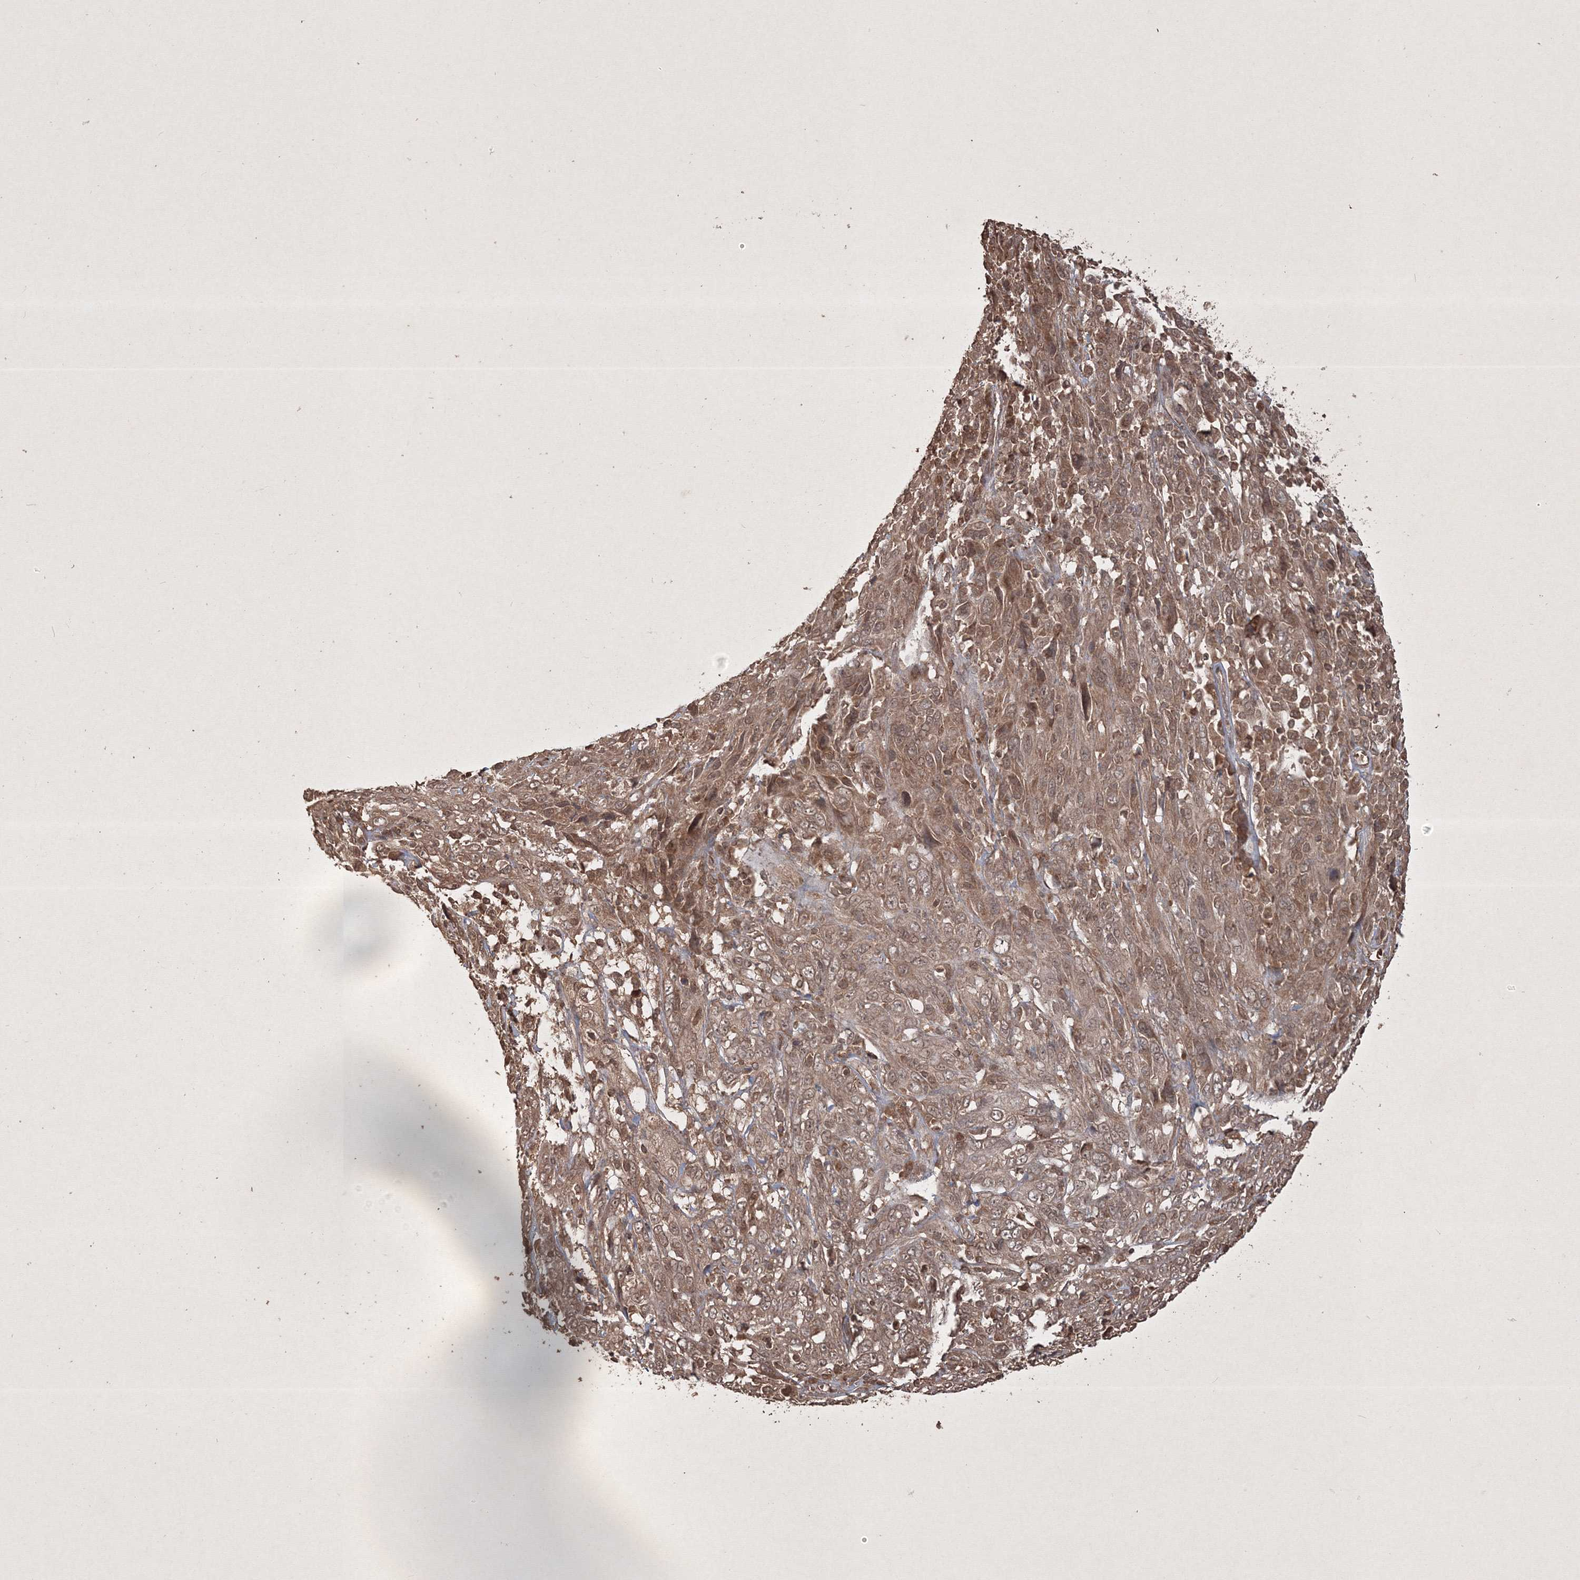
{"staining": {"intensity": "moderate", "quantity": ">75%", "location": "cytoplasmic/membranous,nuclear"}, "tissue": "cervical cancer", "cell_type": "Tumor cells", "image_type": "cancer", "snomed": [{"axis": "morphology", "description": "Squamous cell carcinoma, NOS"}, {"axis": "topography", "description": "Cervix"}], "caption": "Cervical cancer stained for a protein (brown) shows moderate cytoplasmic/membranous and nuclear positive expression in approximately >75% of tumor cells.", "gene": "PELI3", "patient": {"sex": "female", "age": 46}}